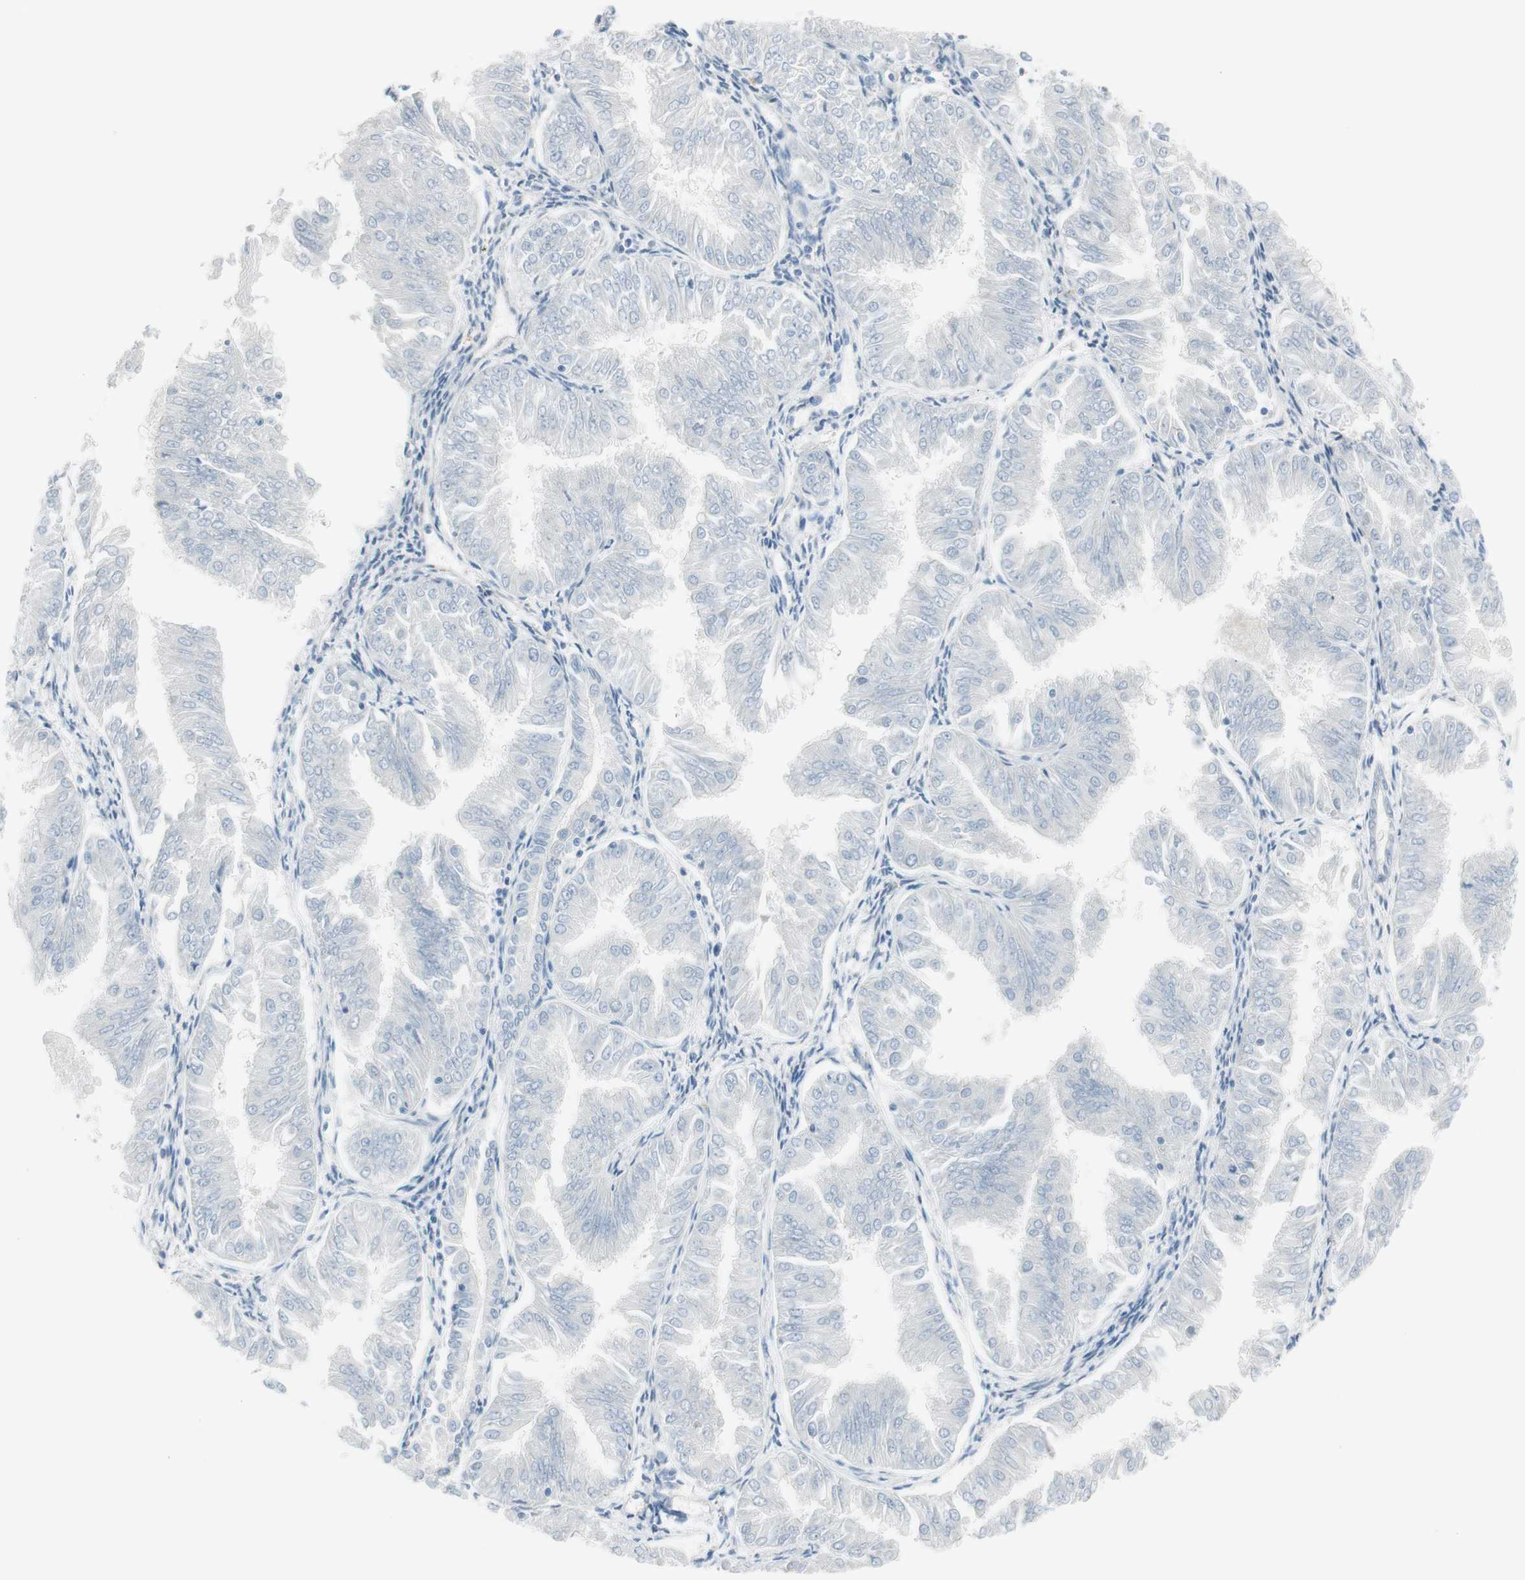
{"staining": {"intensity": "negative", "quantity": "none", "location": "none"}, "tissue": "endometrial cancer", "cell_type": "Tumor cells", "image_type": "cancer", "snomed": [{"axis": "morphology", "description": "Adenocarcinoma, NOS"}, {"axis": "topography", "description": "Endometrium"}], "caption": "Immunohistochemistry image of human adenocarcinoma (endometrial) stained for a protein (brown), which demonstrates no positivity in tumor cells.", "gene": "CACNA2D1", "patient": {"sex": "female", "age": 53}}